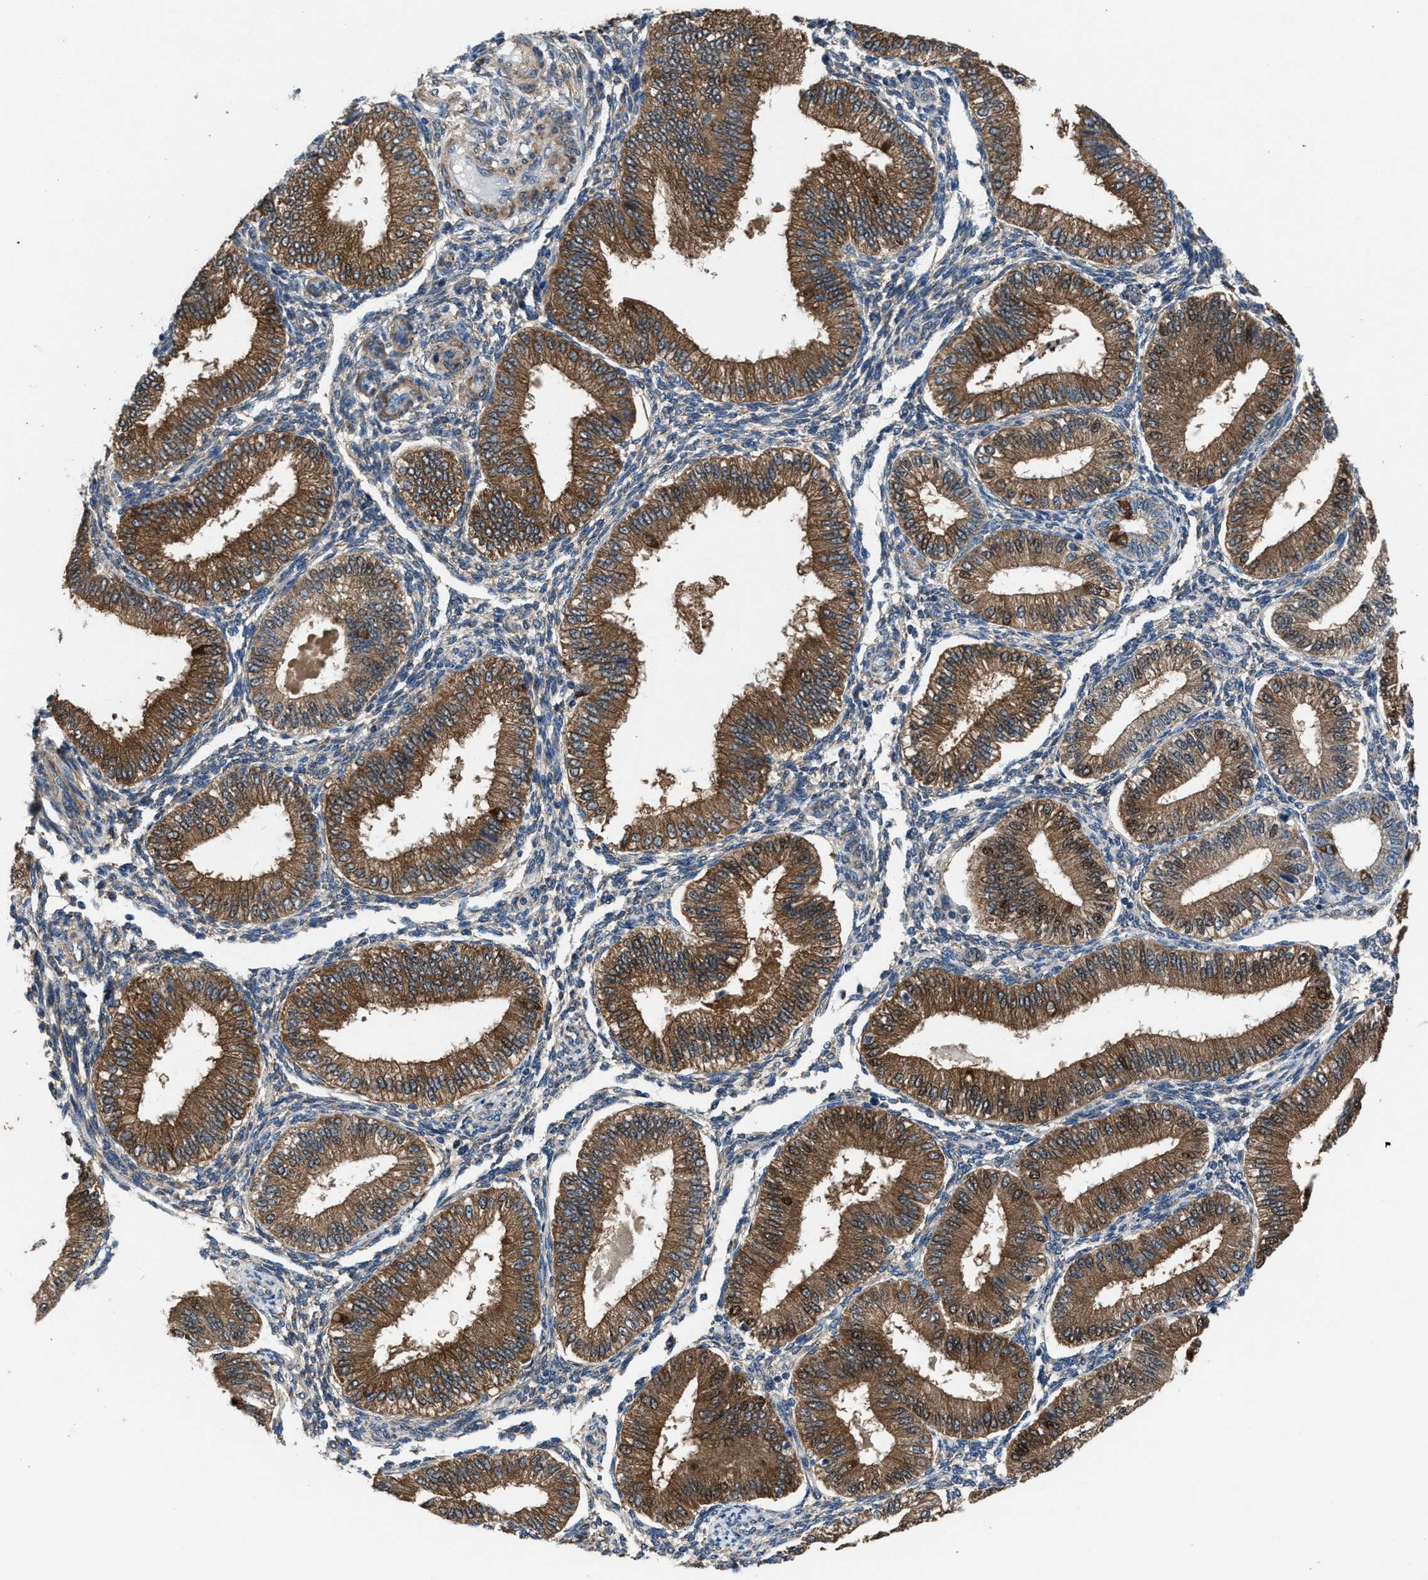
{"staining": {"intensity": "weak", "quantity": "25%-75%", "location": "cytoplasmic/membranous"}, "tissue": "endometrium", "cell_type": "Cells in endometrial stroma", "image_type": "normal", "snomed": [{"axis": "morphology", "description": "Normal tissue, NOS"}, {"axis": "topography", "description": "Endometrium"}], "caption": "Endometrium stained with DAB (3,3'-diaminobenzidine) immunohistochemistry demonstrates low levels of weak cytoplasmic/membranous staining in about 25%-75% of cells in endometrial stroma.", "gene": "PDP1", "patient": {"sex": "female", "age": 39}}